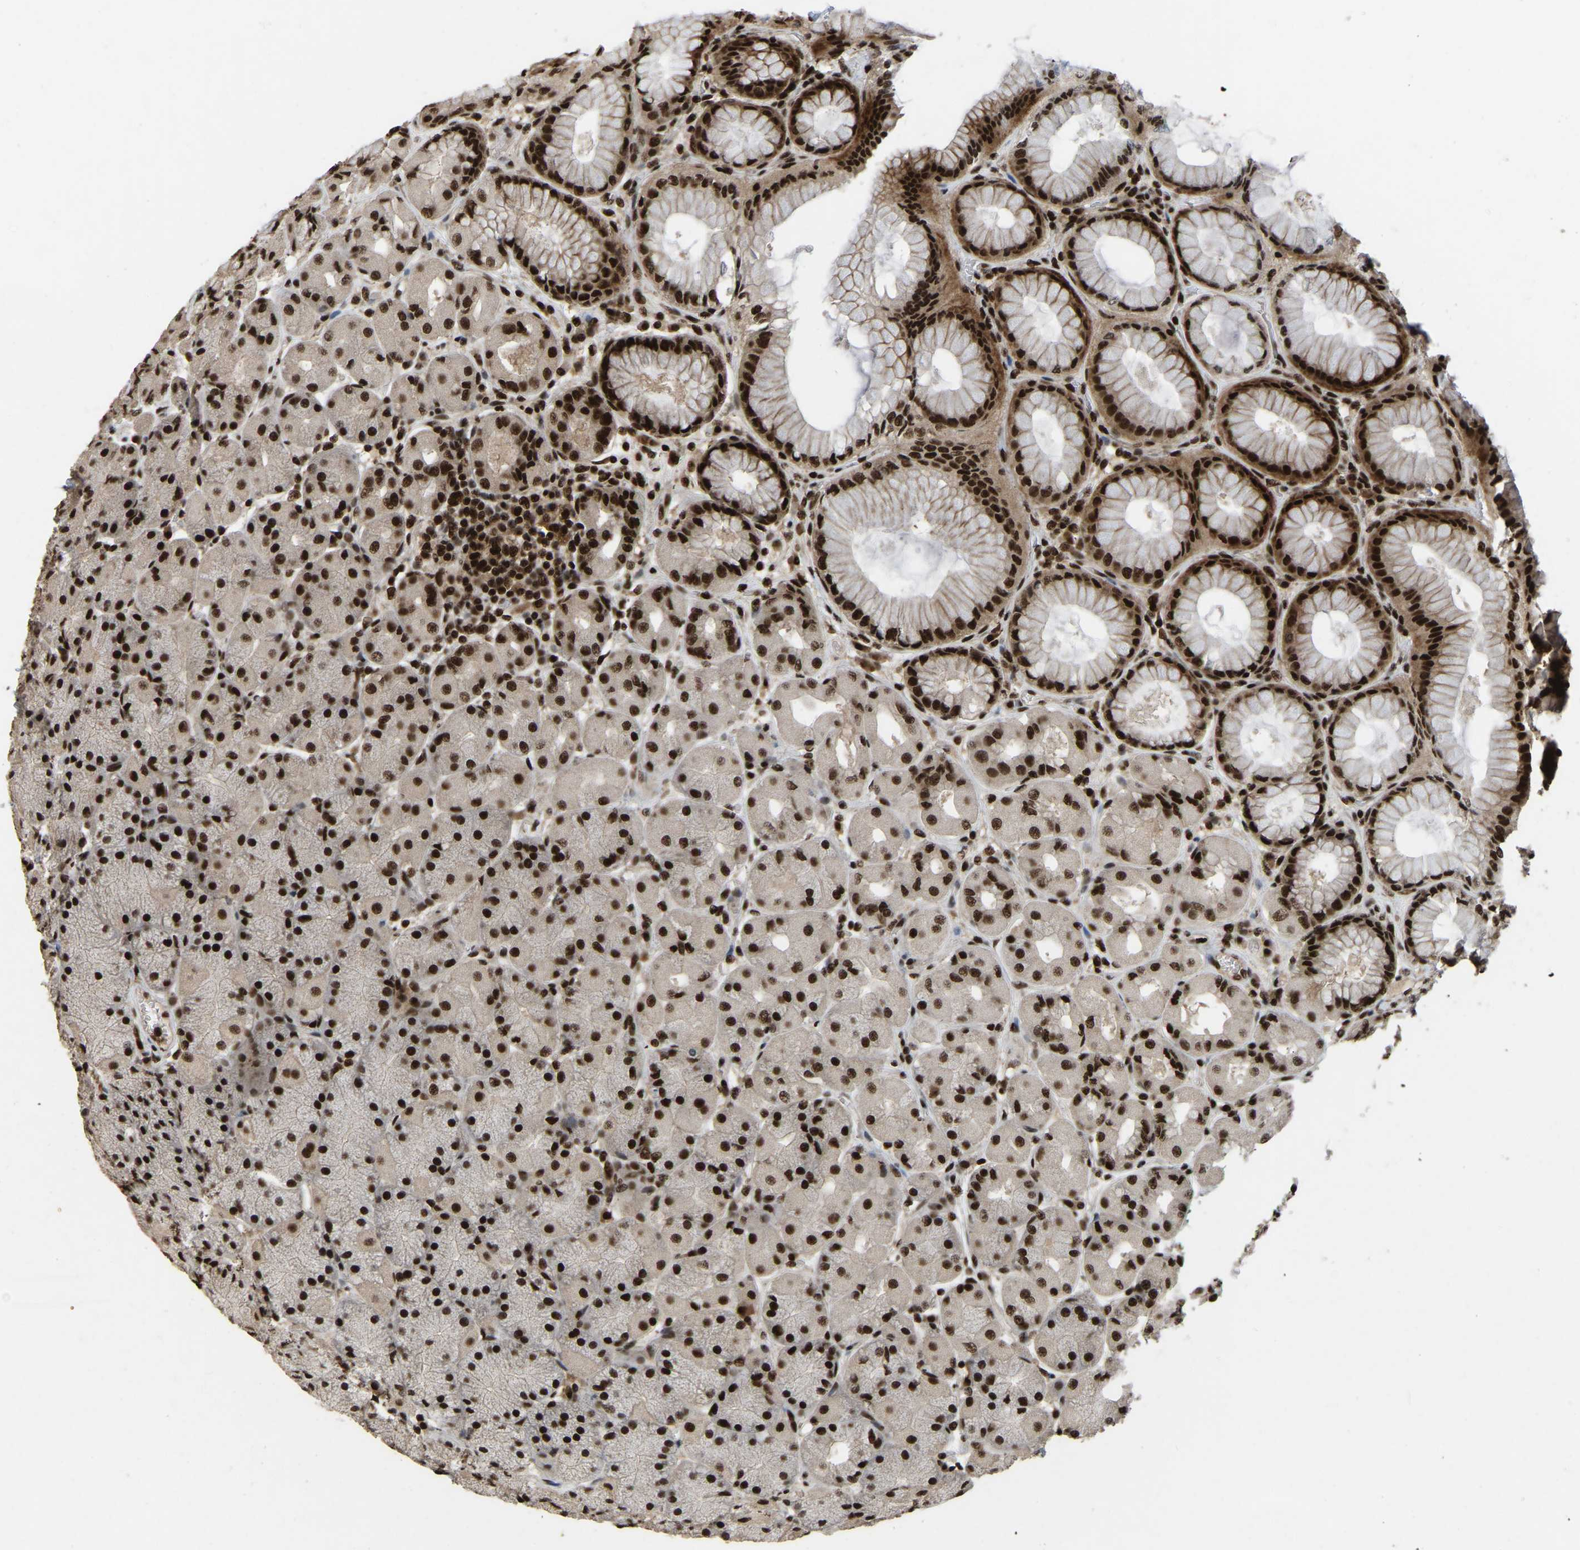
{"staining": {"intensity": "strong", "quantity": ">75%", "location": "nuclear"}, "tissue": "stomach", "cell_type": "Glandular cells", "image_type": "normal", "snomed": [{"axis": "morphology", "description": "Normal tissue, NOS"}, {"axis": "topography", "description": "Stomach, upper"}], "caption": "Immunohistochemistry (IHC) of benign human stomach displays high levels of strong nuclear positivity in about >75% of glandular cells. Nuclei are stained in blue.", "gene": "TBL1XR1", "patient": {"sex": "female", "age": 56}}